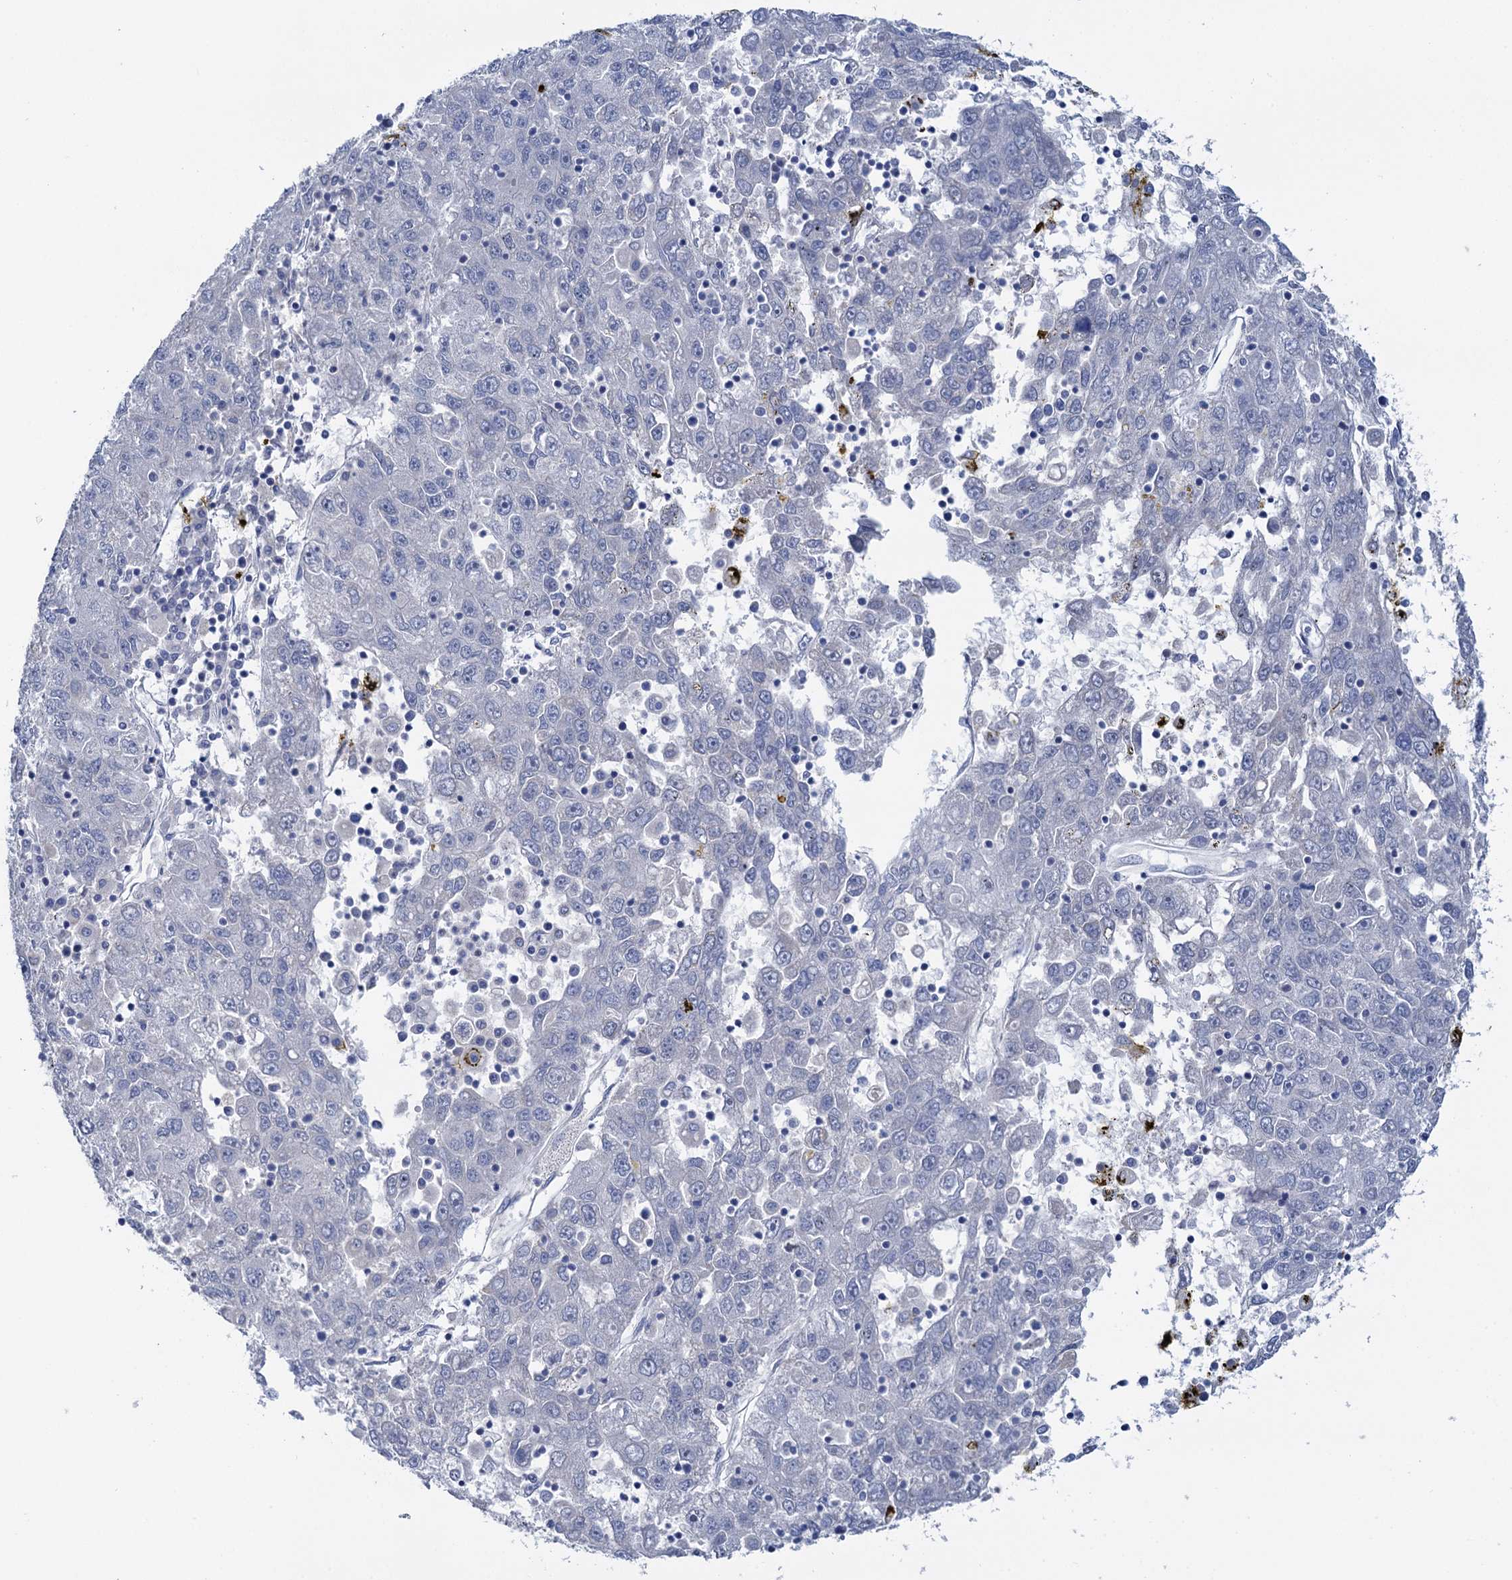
{"staining": {"intensity": "negative", "quantity": "none", "location": "none"}, "tissue": "liver cancer", "cell_type": "Tumor cells", "image_type": "cancer", "snomed": [{"axis": "morphology", "description": "Carcinoma, Hepatocellular, NOS"}, {"axis": "topography", "description": "Liver"}], "caption": "A high-resolution photomicrograph shows immunohistochemistry staining of hepatocellular carcinoma (liver), which demonstrates no significant staining in tumor cells. (Stains: DAB (3,3'-diaminobenzidine) immunohistochemistry (IHC) with hematoxylin counter stain, Microscopy: brightfield microscopy at high magnification).", "gene": "PLLP", "patient": {"sex": "male", "age": 49}}